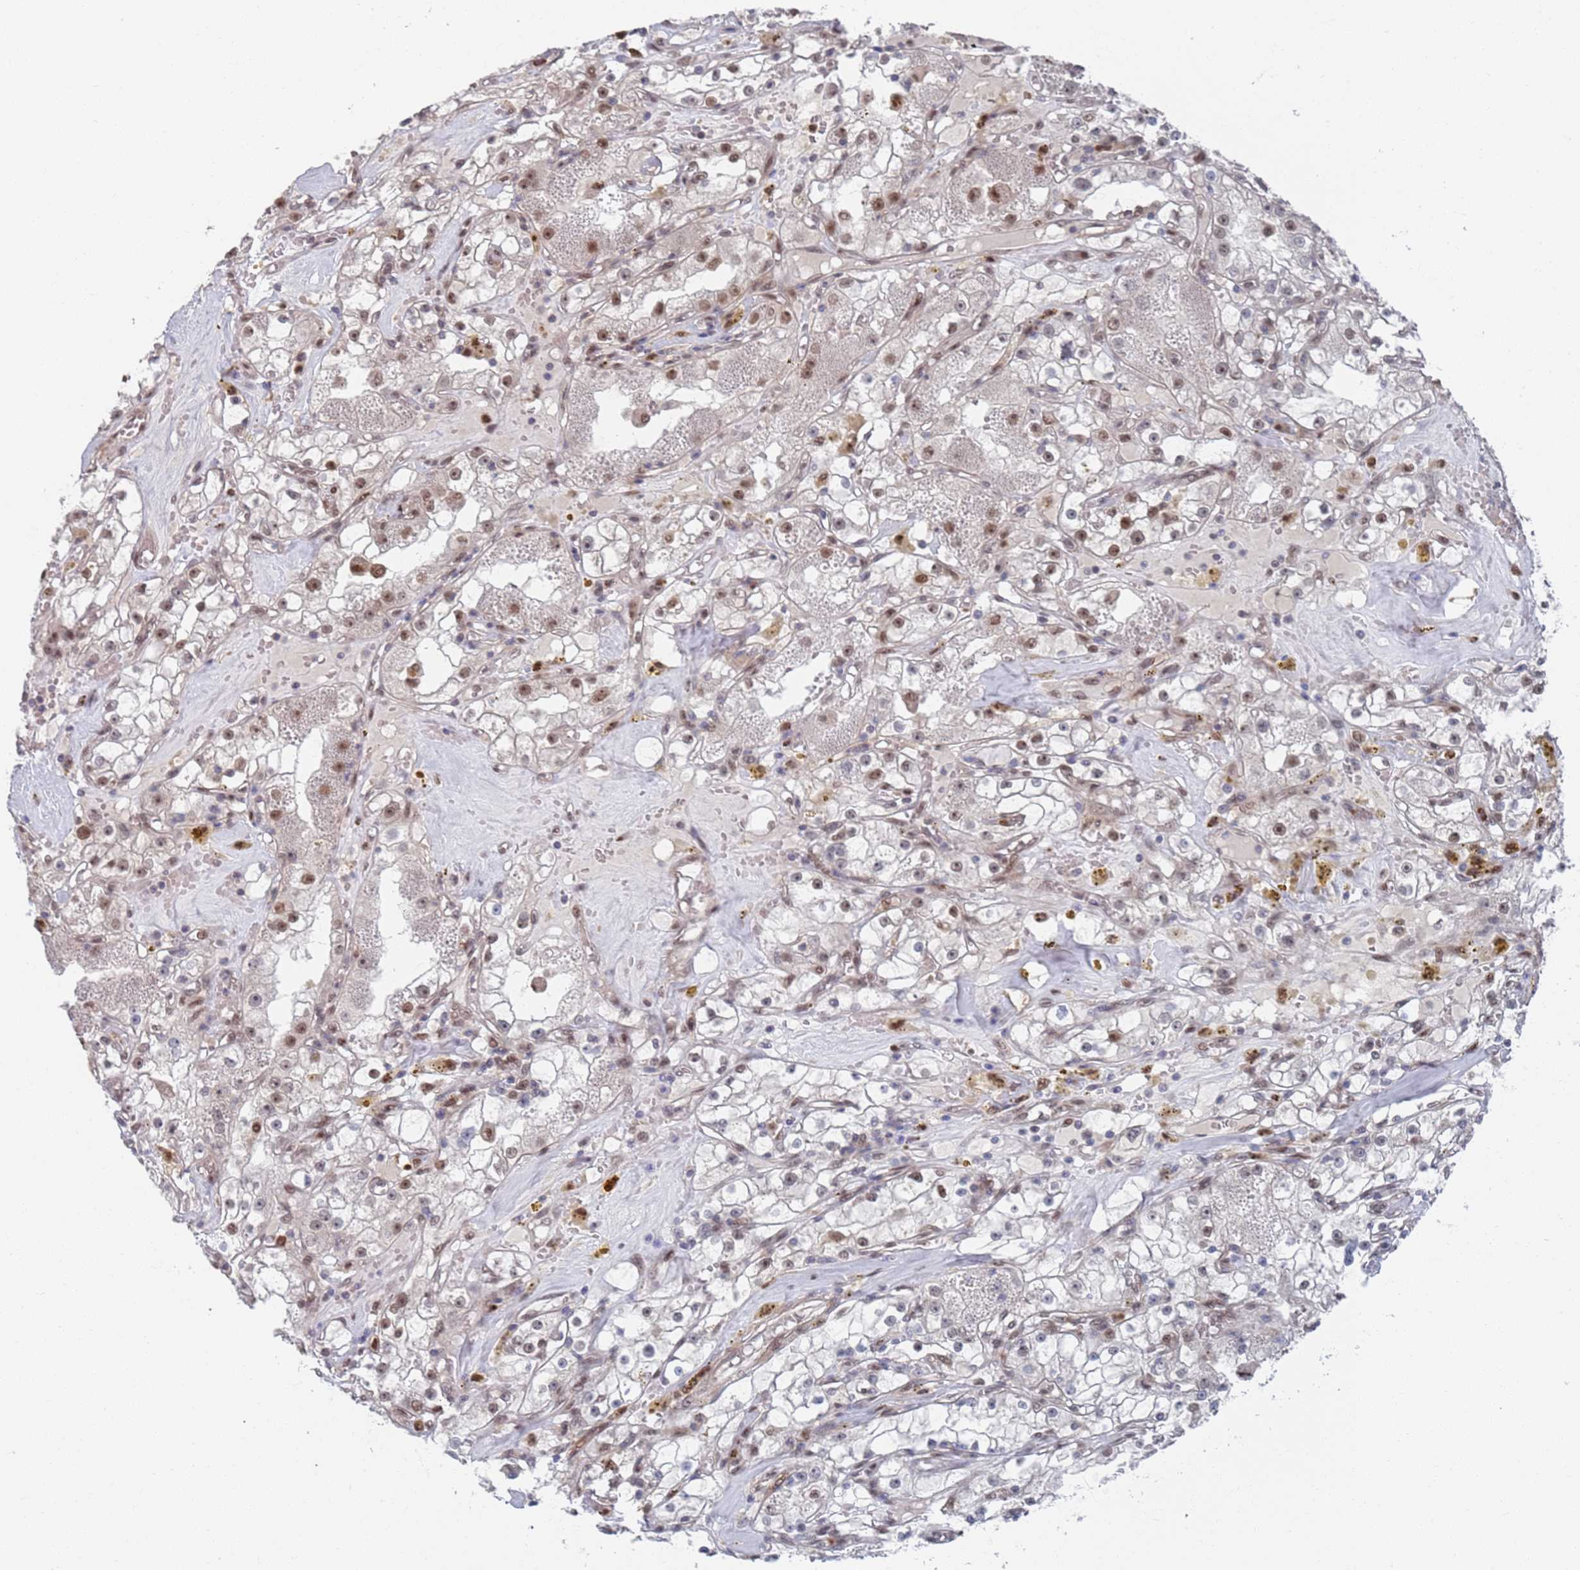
{"staining": {"intensity": "moderate", "quantity": "<25%", "location": "nuclear"}, "tissue": "renal cancer", "cell_type": "Tumor cells", "image_type": "cancer", "snomed": [{"axis": "morphology", "description": "Adenocarcinoma, NOS"}, {"axis": "topography", "description": "Kidney"}], "caption": "A low amount of moderate nuclear expression is seen in approximately <25% of tumor cells in renal cancer (adenocarcinoma) tissue. The protein is stained brown, and the nuclei are stained in blue (DAB IHC with brightfield microscopy, high magnification).", "gene": "RPP25", "patient": {"sex": "male", "age": 56}}